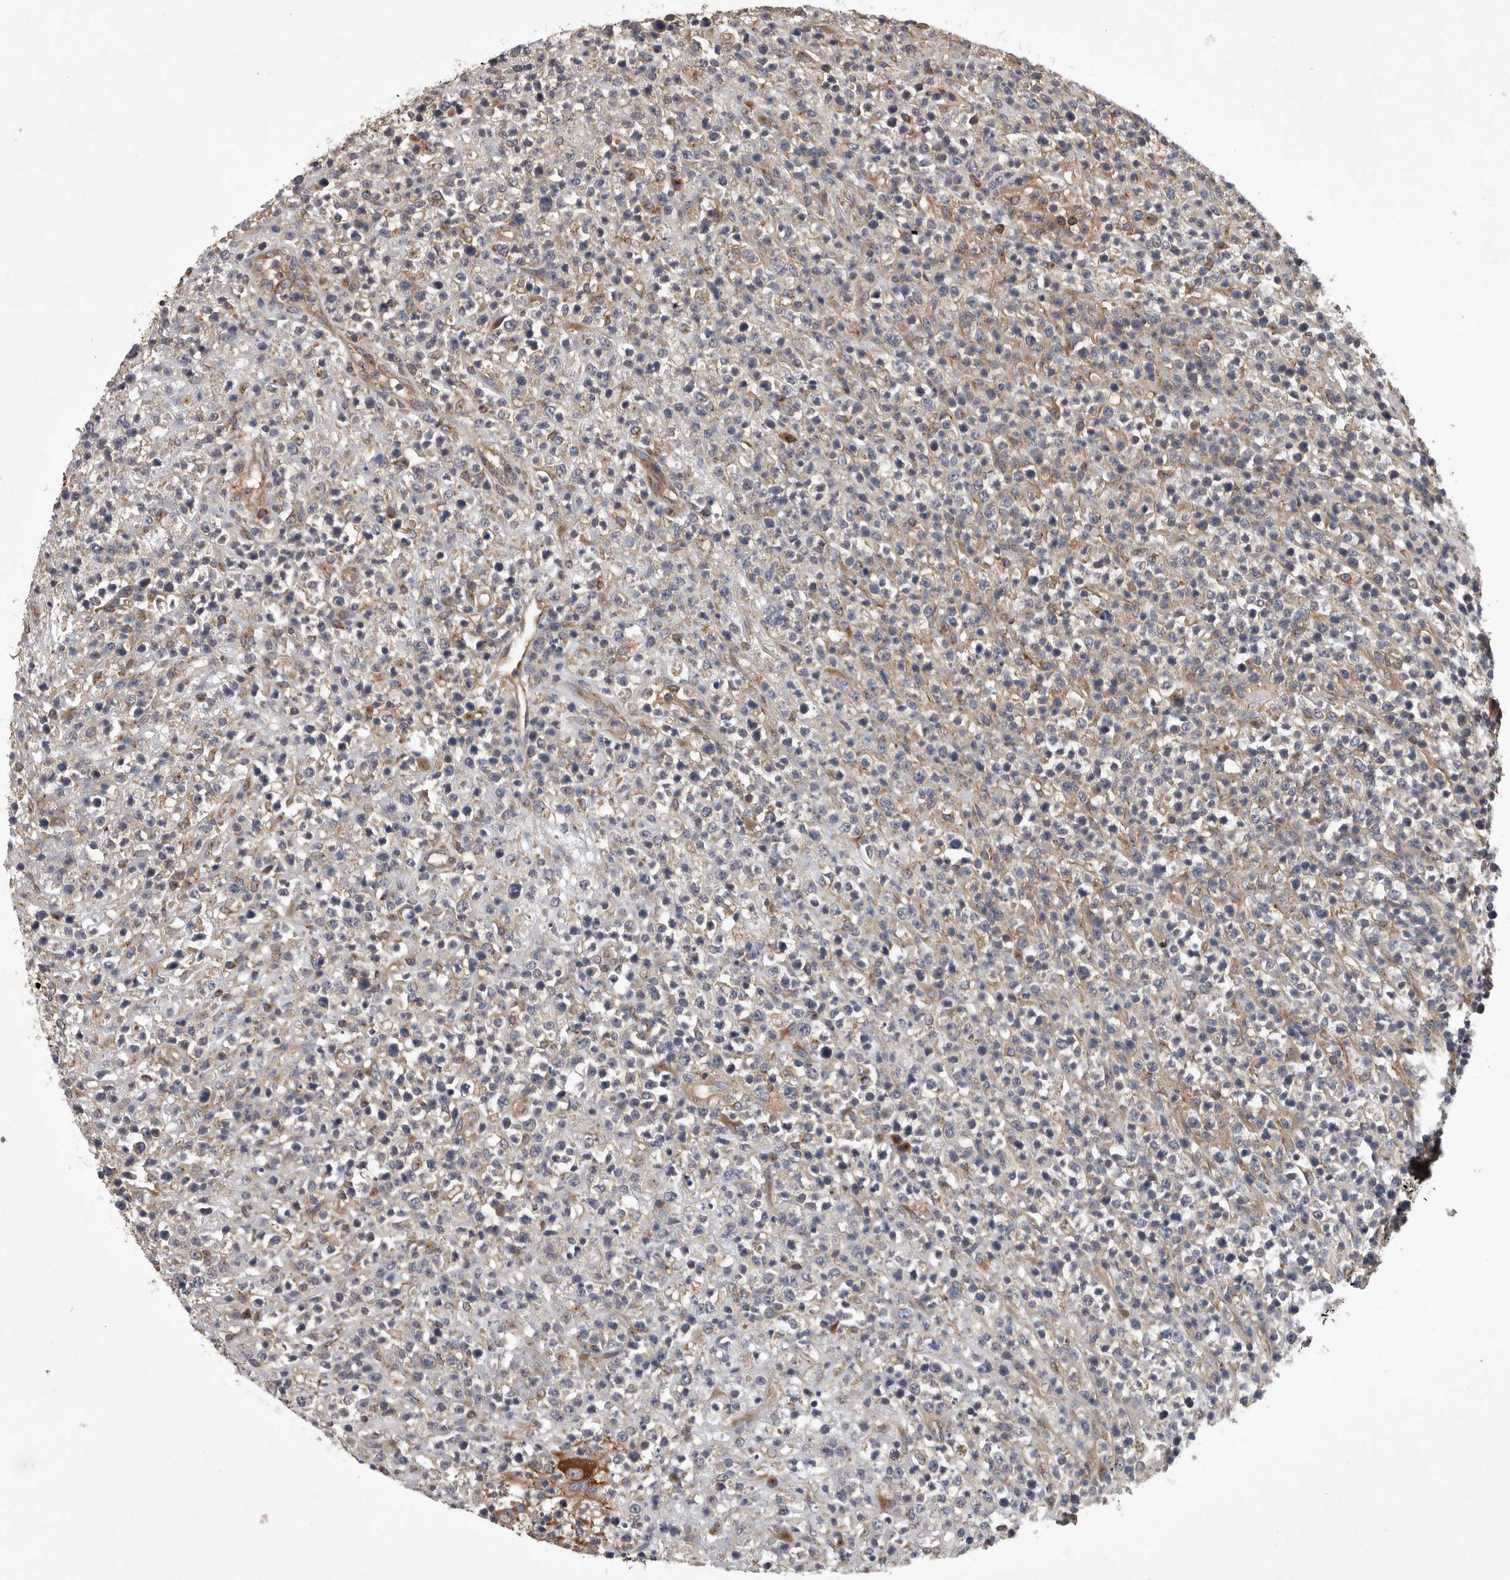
{"staining": {"intensity": "negative", "quantity": "none", "location": "none"}, "tissue": "lymphoma", "cell_type": "Tumor cells", "image_type": "cancer", "snomed": [{"axis": "morphology", "description": "Malignant lymphoma, non-Hodgkin's type, High grade"}, {"axis": "topography", "description": "Colon"}], "caption": "Lymphoma stained for a protein using immunohistochemistry (IHC) exhibits no expression tumor cells.", "gene": "OXR1", "patient": {"sex": "female", "age": 53}}